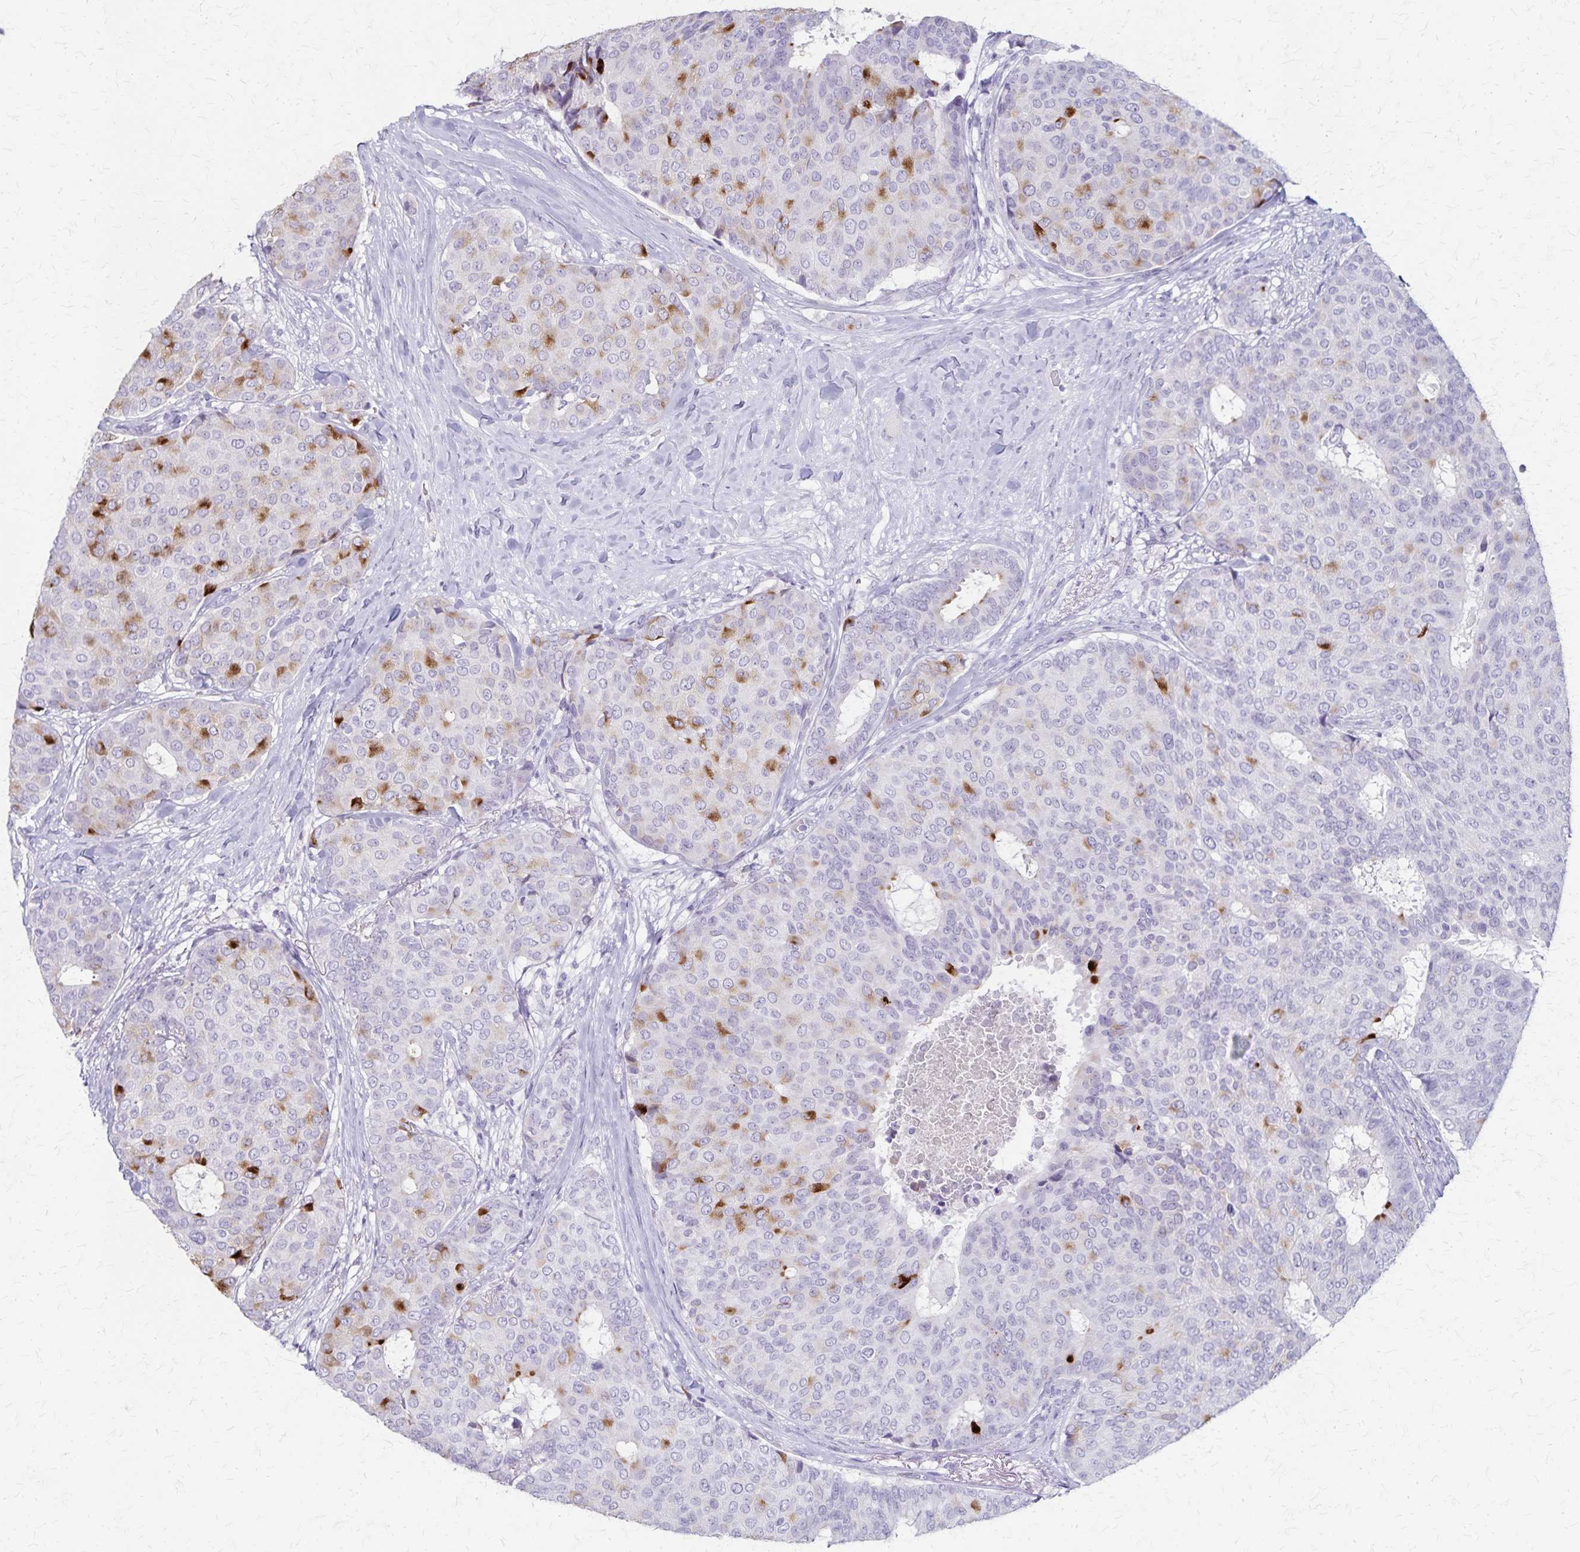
{"staining": {"intensity": "strong", "quantity": "<25%", "location": "cytoplasmic/membranous"}, "tissue": "breast cancer", "cell_type": "Tumor cells", "image_type": "cancer", "snomed": [{"axis": "morphology", "description": "Duct carcinoma"}, {"axis": "topography", "description": "Breast"}], "caption": "Immunohistochemistry (DAB) staining of human breast cancer exhibits strong cytoplasmic/membranous protein positivity in approximately <25% of tumor cells.", "gene": "RASL10B", "patient": {"sex": "female", "age": 75}}